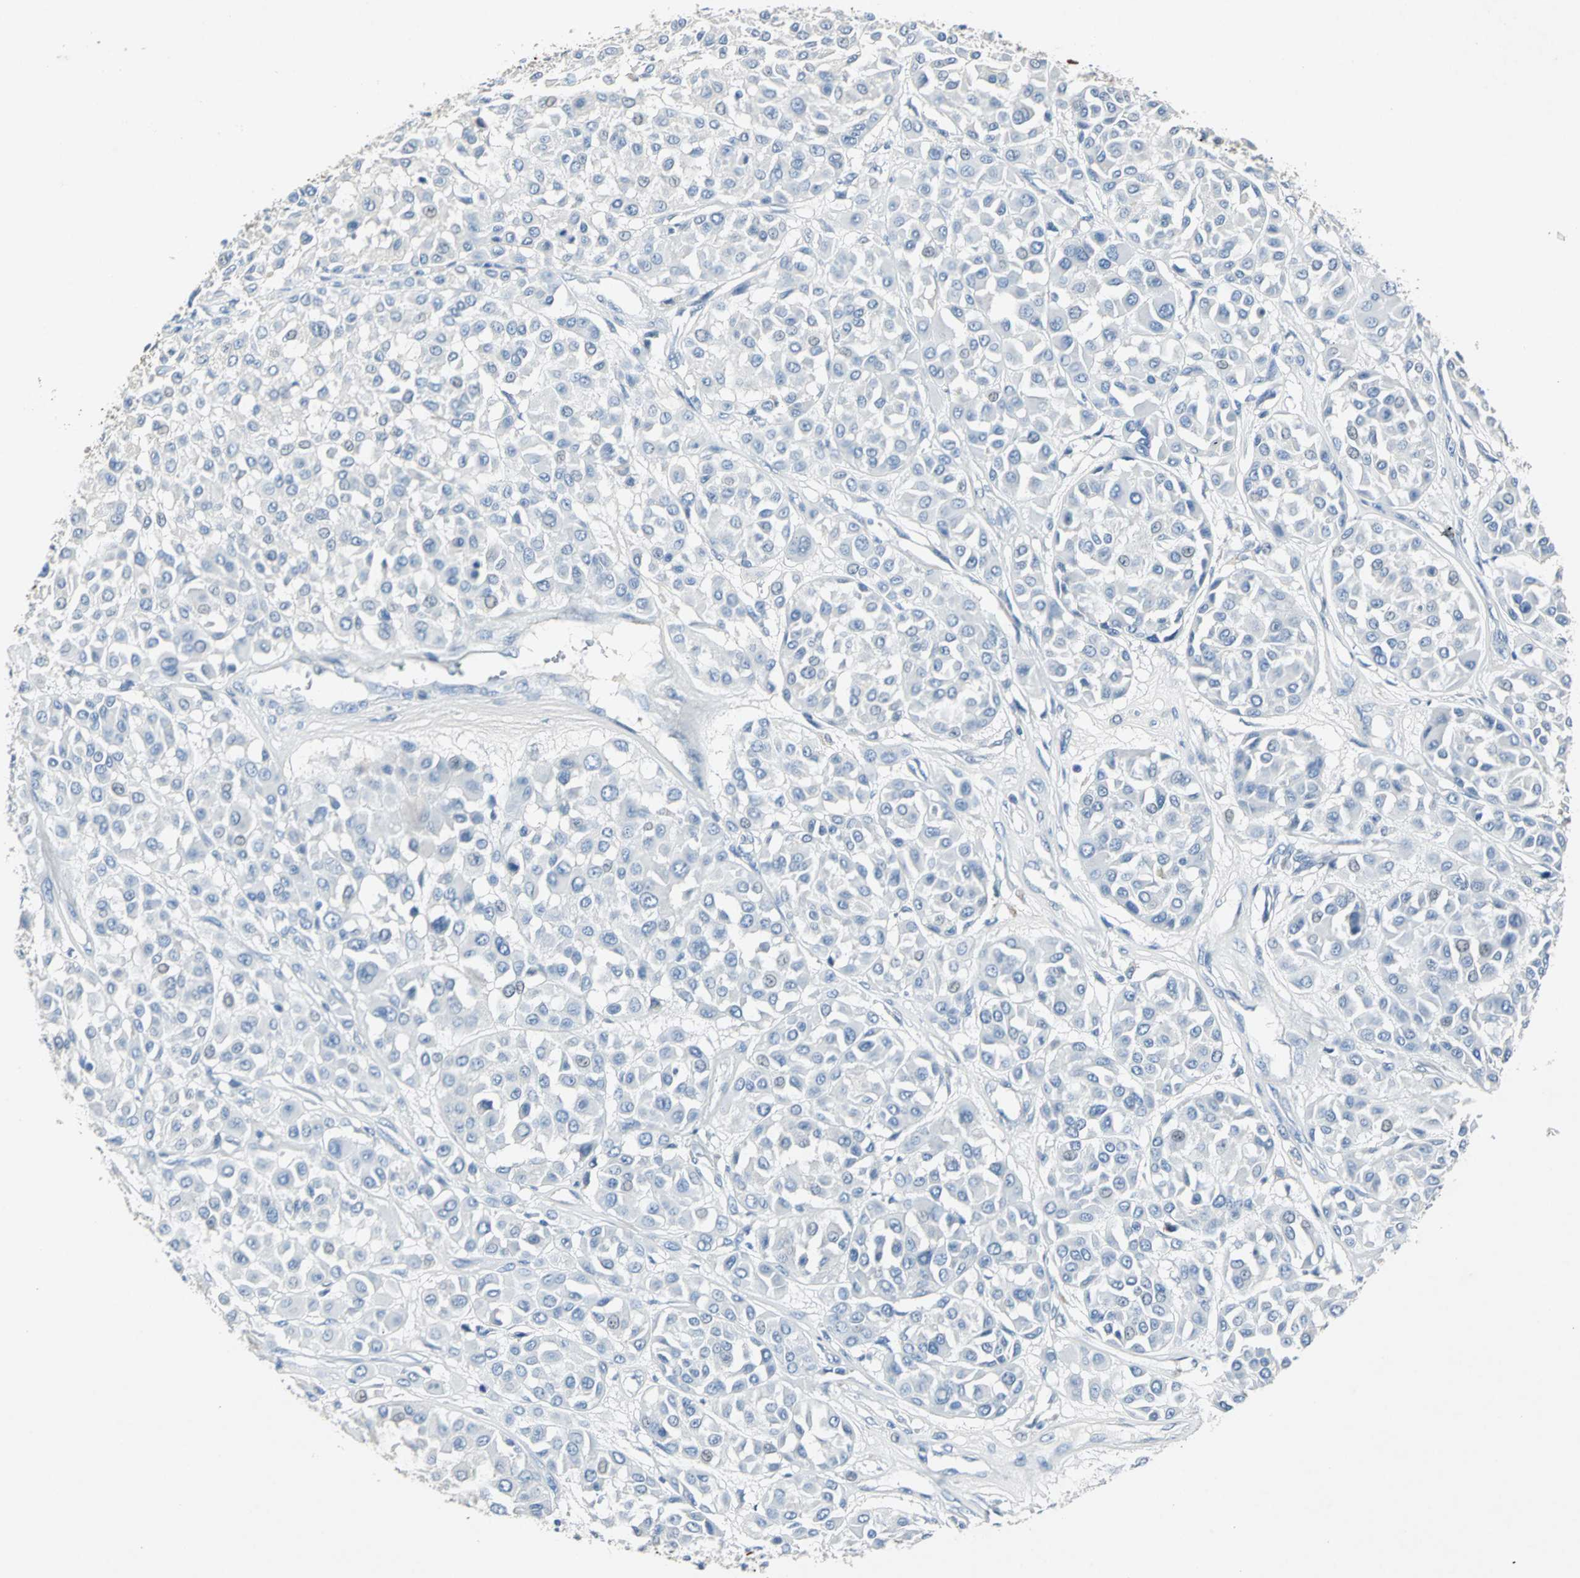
{"staining": {"intensity": "negative", "quantity": "none", "location": "none"}, "tissue": "melanoma", "cell_type": "Tumor cells", "image_type": "cancer", "snomed": [{"axis": "morphology", "description": "Malignant melanoma, Metastatic site"}, {"axis": "topography", "description": "Soft tissue"}], "caption": "Immunohistochemical staining of malignant melanoma (metastatic site) shows no significant expression in tumor cells.", "gene": "EFNB3", "patient": {"sex": "male", "age": 41}}